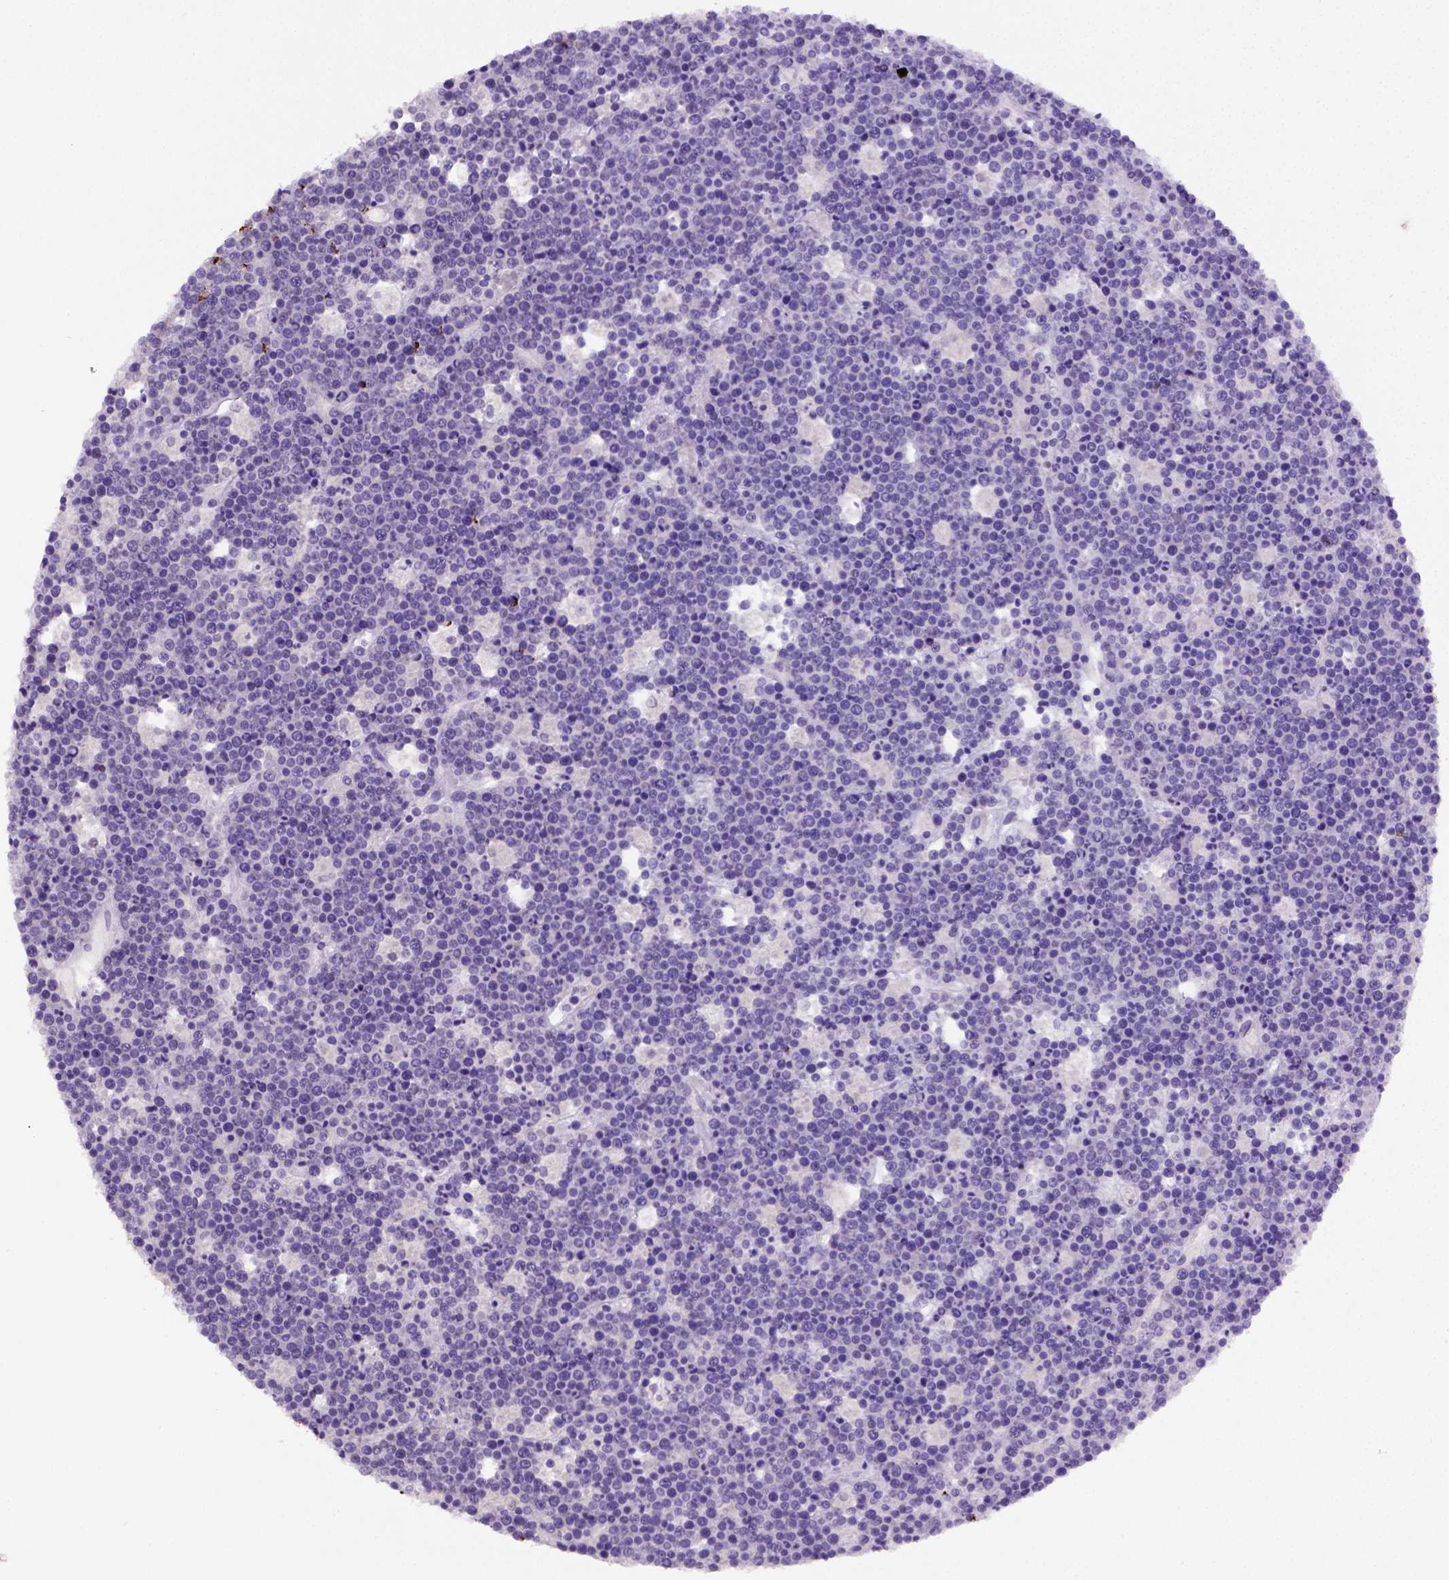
{"staining": {"intensity": "negative", "quantity": "none", "location": "none"}, "tissue": "lymphoma", "cell_type": "Tumor cells", "image_type": "cancer", "snomed": [{"axis": "morphology", "description": "Malignant lymphoma, non-Hodgkin's type, High grade"}, {"axis": "topography", "description": "Ovary"}], "caption": "This is an IHC histopathology image of human lymphoma. There is no staining in tumor cells.", "gene": "B3GAT1", "patient": {"sex": "female", "age": 56}}